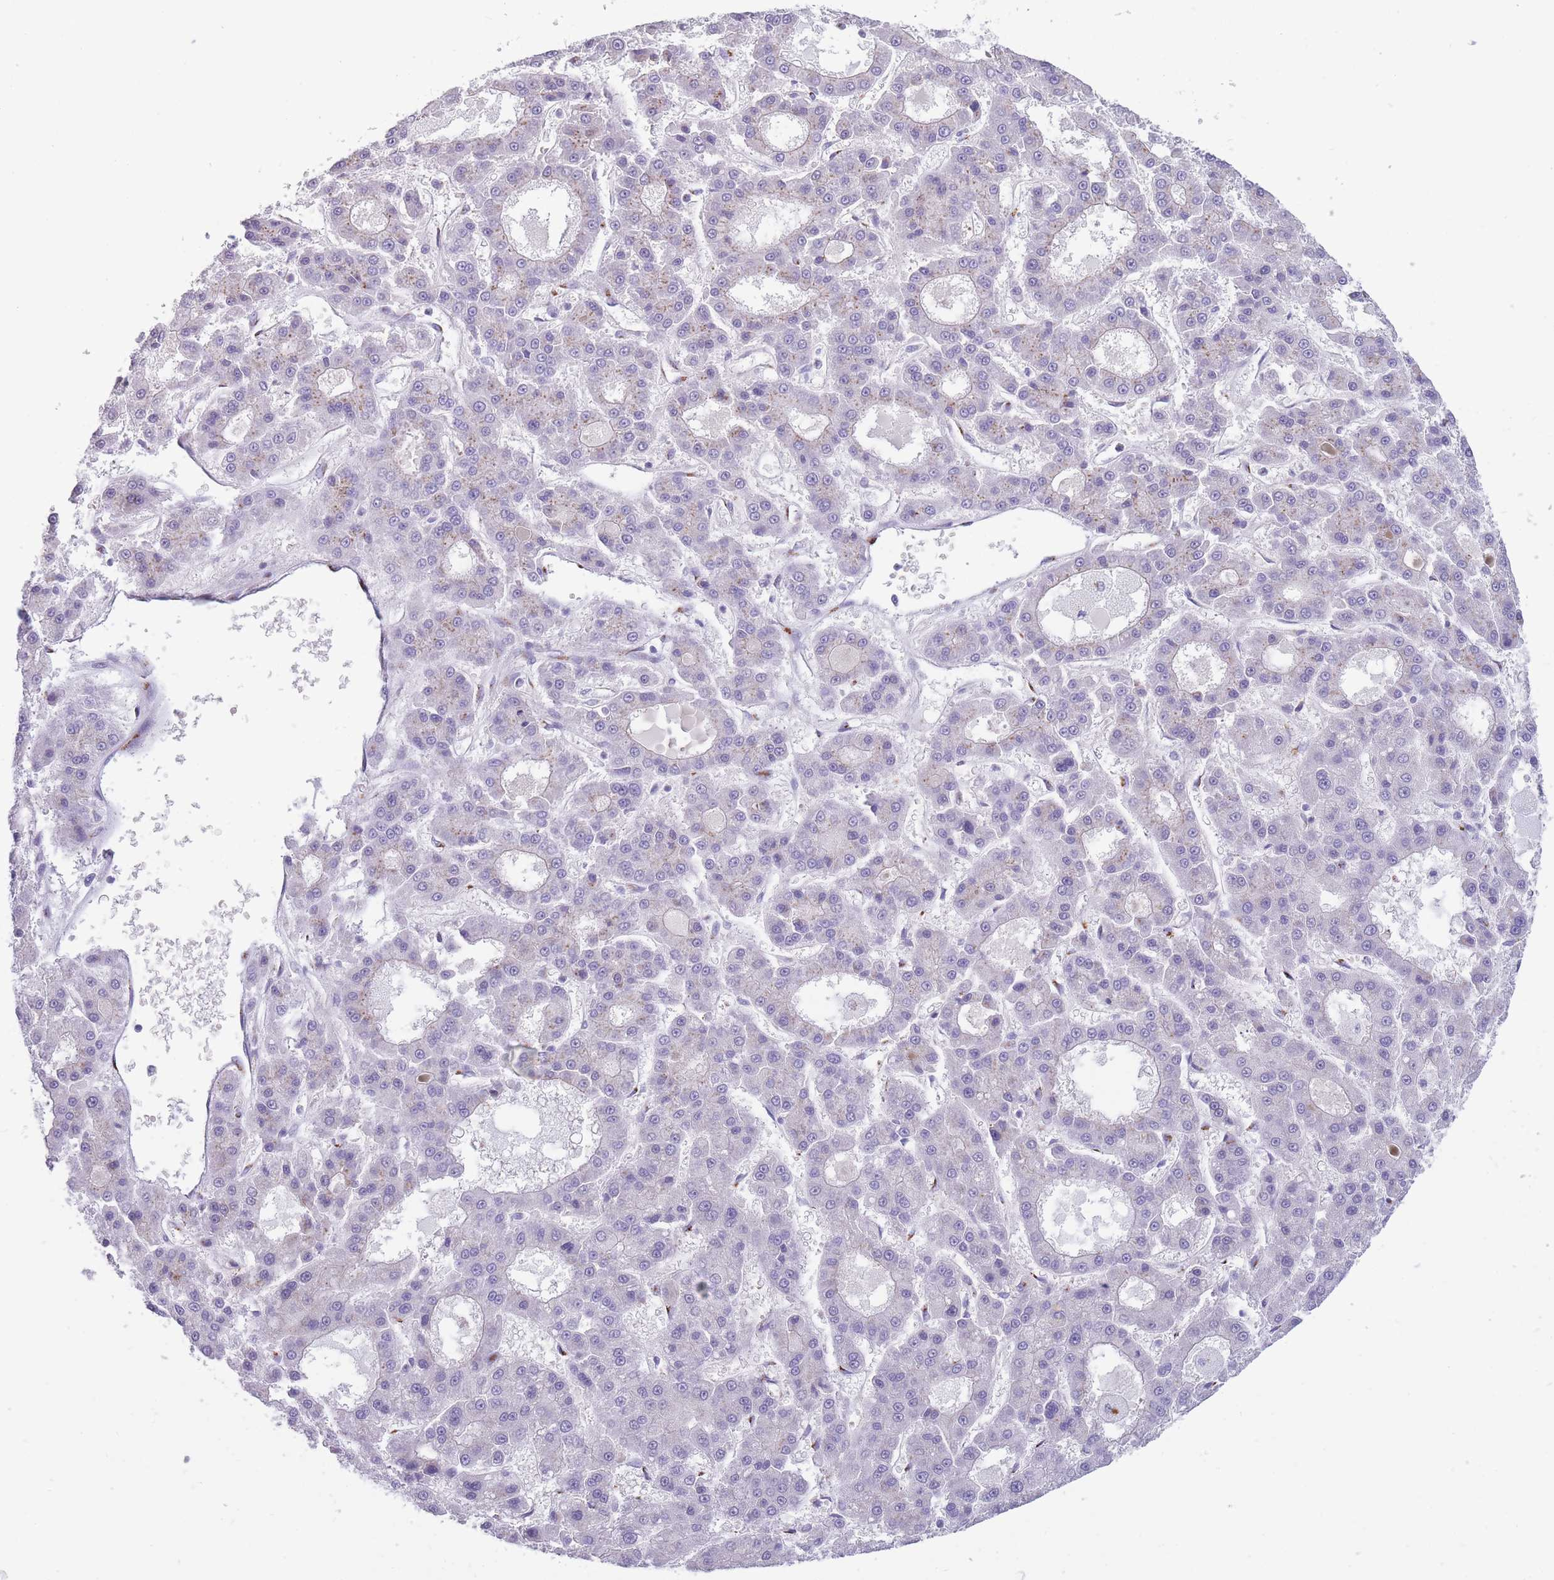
{"staining": {"intensity": "weak", "quantity": "<25%", "location": "cytoplasmic/membranous"}, "tissue": "liver cancer", "cell_type": "Tumor cells", "image_type": "cancer", "snomed": [{"axis": "morphology", "description": "Carcinoma, Hepatocellular, NOS"}, {"axis": "topography", "description": "Liver"}], "caption": "DAB (3,3'-diaminobenzidine) immunohistochemical staining of human liver cancer displays no significant positivity in tumor cells.", "gene": "B4GALT2", "patient": {"sex": "male", "age": 70}}